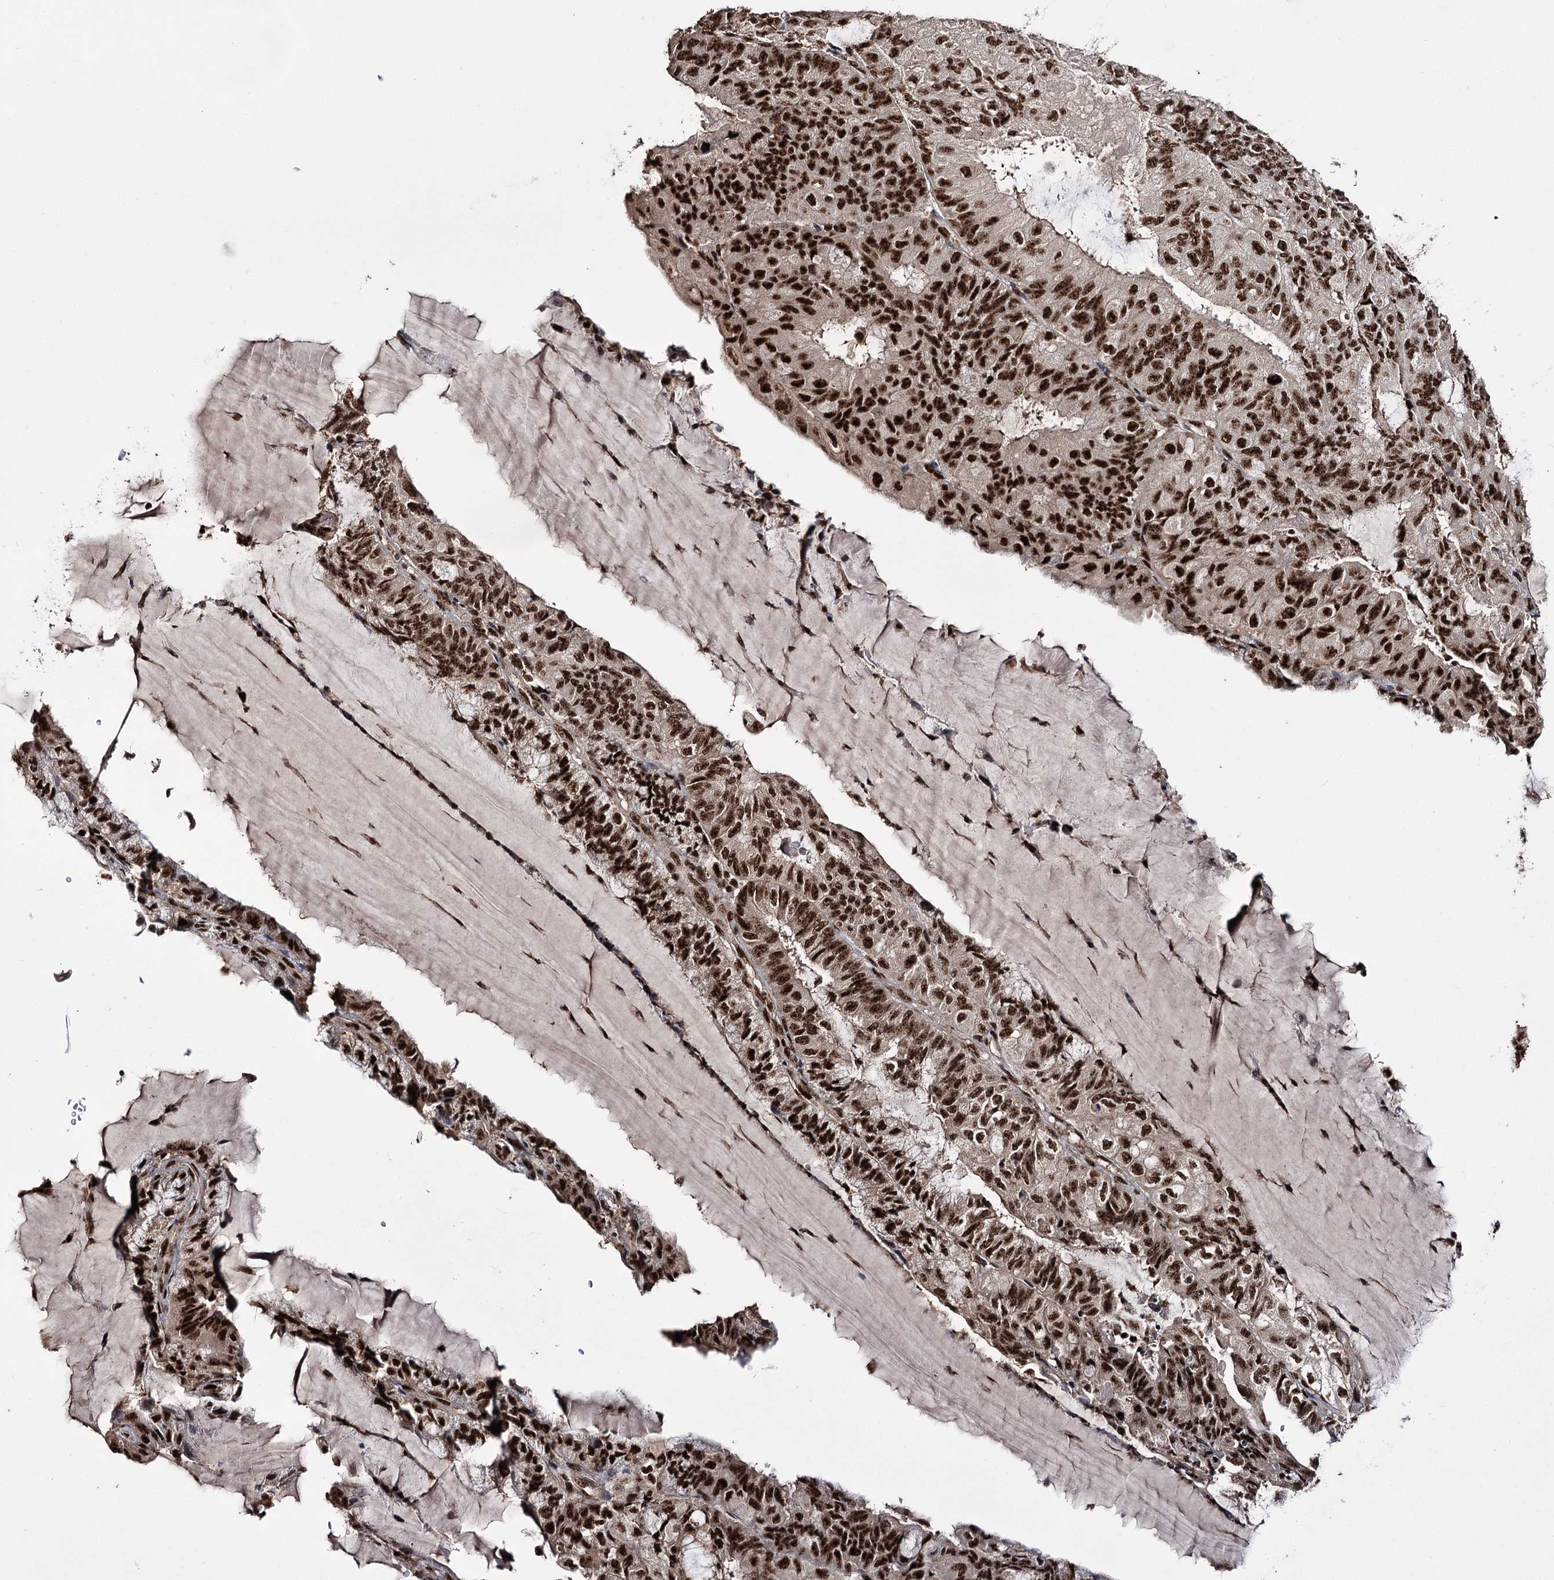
{"staining": {"intensity": "strong", "quantity": ">75%", "location": "nuclear"}, "tissue": "endometrial cancer", "cell_type": "Tumor cells", "image_type": "cancer", "snomed": [{"axis": "morphology", "description": "Adenocarcinoma, NOS"}, {"axis": "topography", "description": "Endometrium"}], "caption": "Endometrial cancer tissue exhibits strong nuclear positivity in about >75% of tumor cells", "gene": "PRPF40A", "patient": {"sex": "female", "age": 81}}